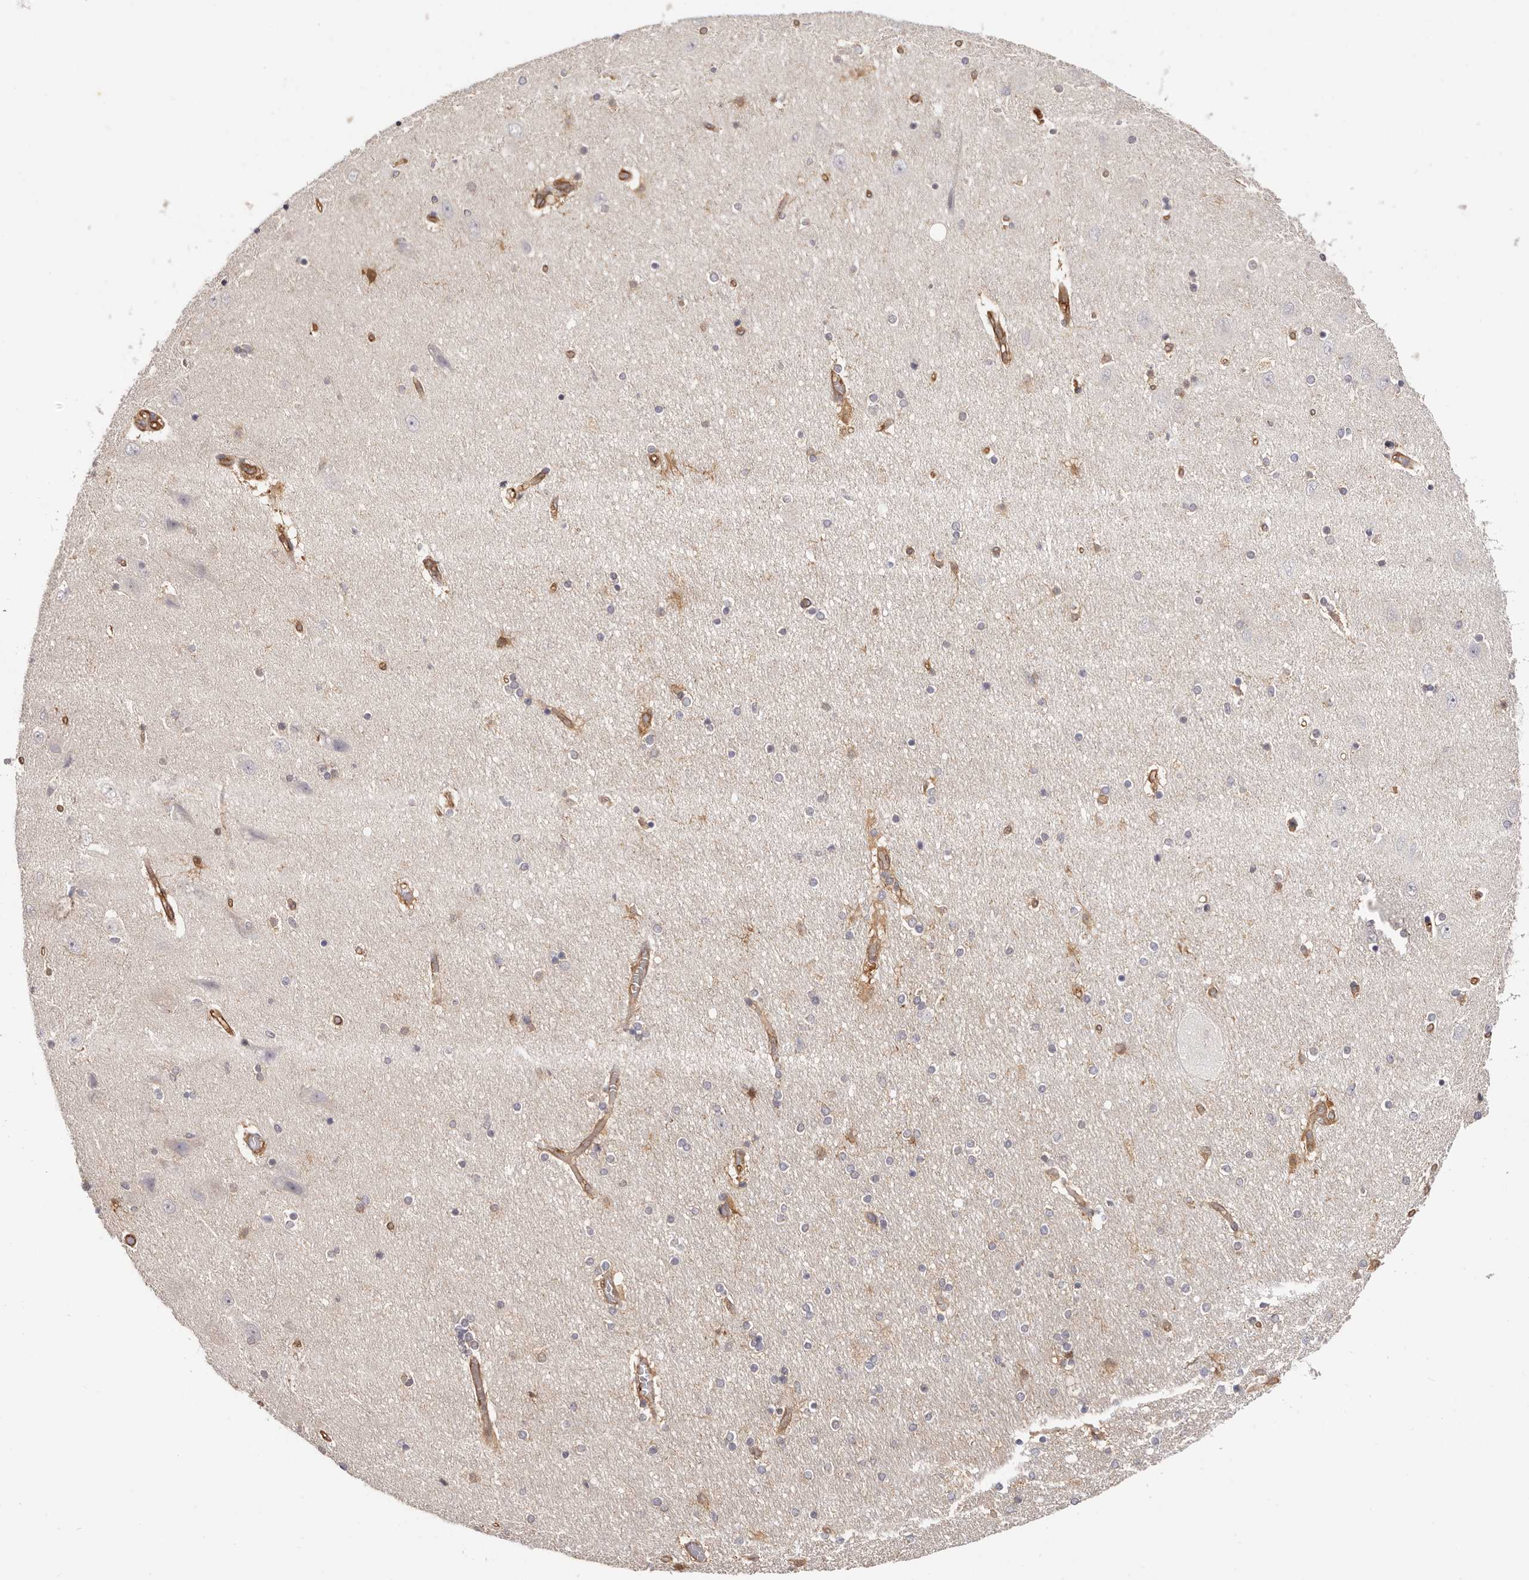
{"staining": {"intensity": "moderate", "quantity": "<25%", "location": "cytoplasmic/membranous"}, "tissue": "hippocampus", "cell_type": "Glial cells", "image_type": "normal", "snomed": [{"axis": "morphology", "description": "Normal tissue, NOS"}, {"axis": "topography", "description": "Hippocampus"}], "caption": "Benign hippocampus exhibits moderate cytoplasmic/membranous expression in approximately <25% of glial cells, visualized by immunohistochemistry.", "gene": "LAP3", "patient": {"sex": "female", "age": 54}}